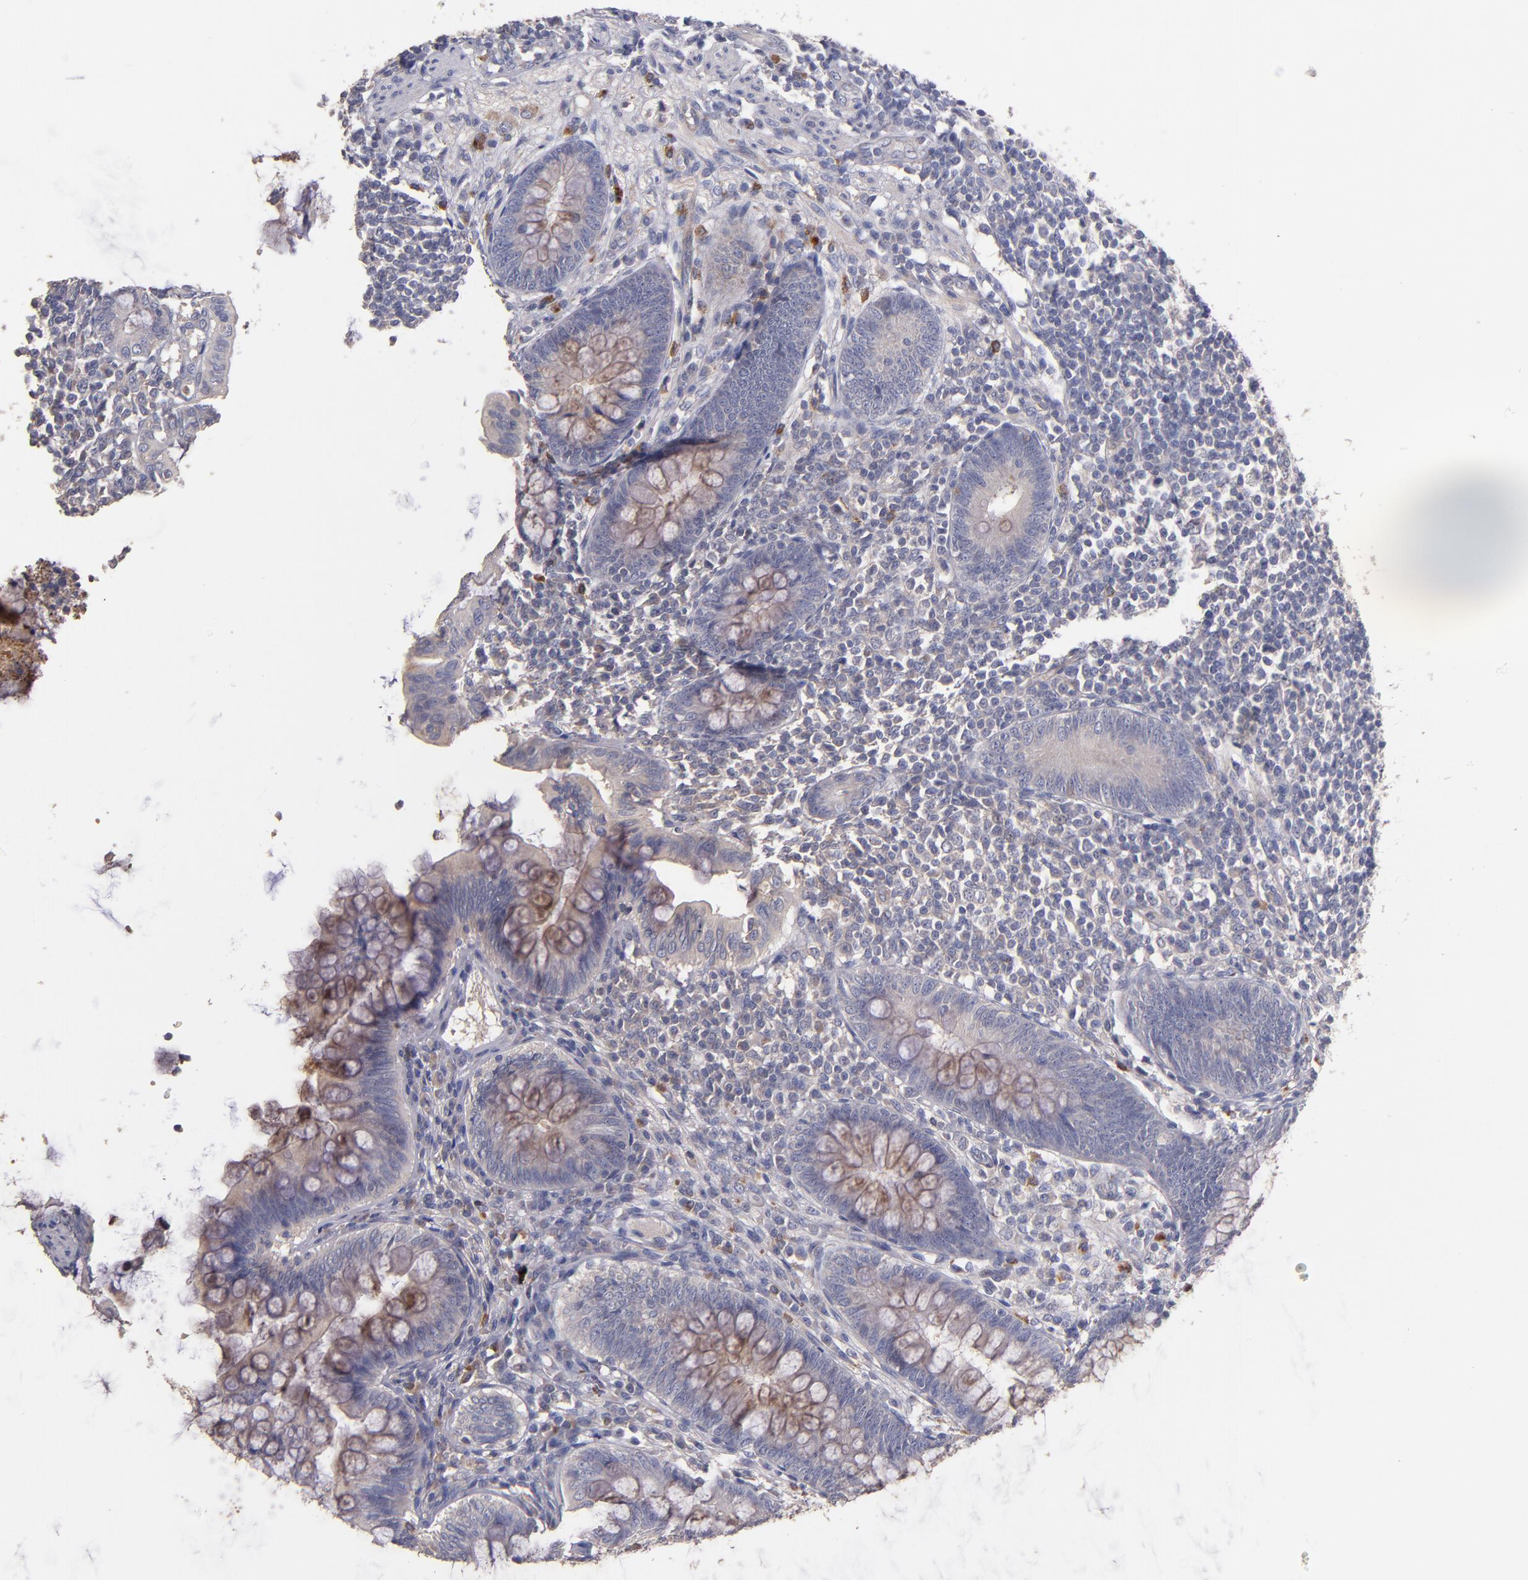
{"staining": {"intensity": "moderate", "quantity": "25%-75%", "location": "cytoplasmic/membranous"}, "tissue": "appendix", "cell_type": "Glandular cells", "image_type": "normal", "snomed": [{"axis": "morphology", "description": "Normal tissue, NOS"}, {"axis": "topography", "description": "Appendix"}], "caption": "High-power microscopy captured an IHC histopathology image of normal appendix, revealing moderate cytoplasmic/membranous staining in approximately 25%-75% of glandular cells. The protein of interest is stained brown, and the nuclei are stained in blue (DAB (3,3'-diaminobenzidine) IHC with brightfield microscopy, high magnification).", "gene": "MAGEE1", "patient": {"sex": "female", "age": 66}}